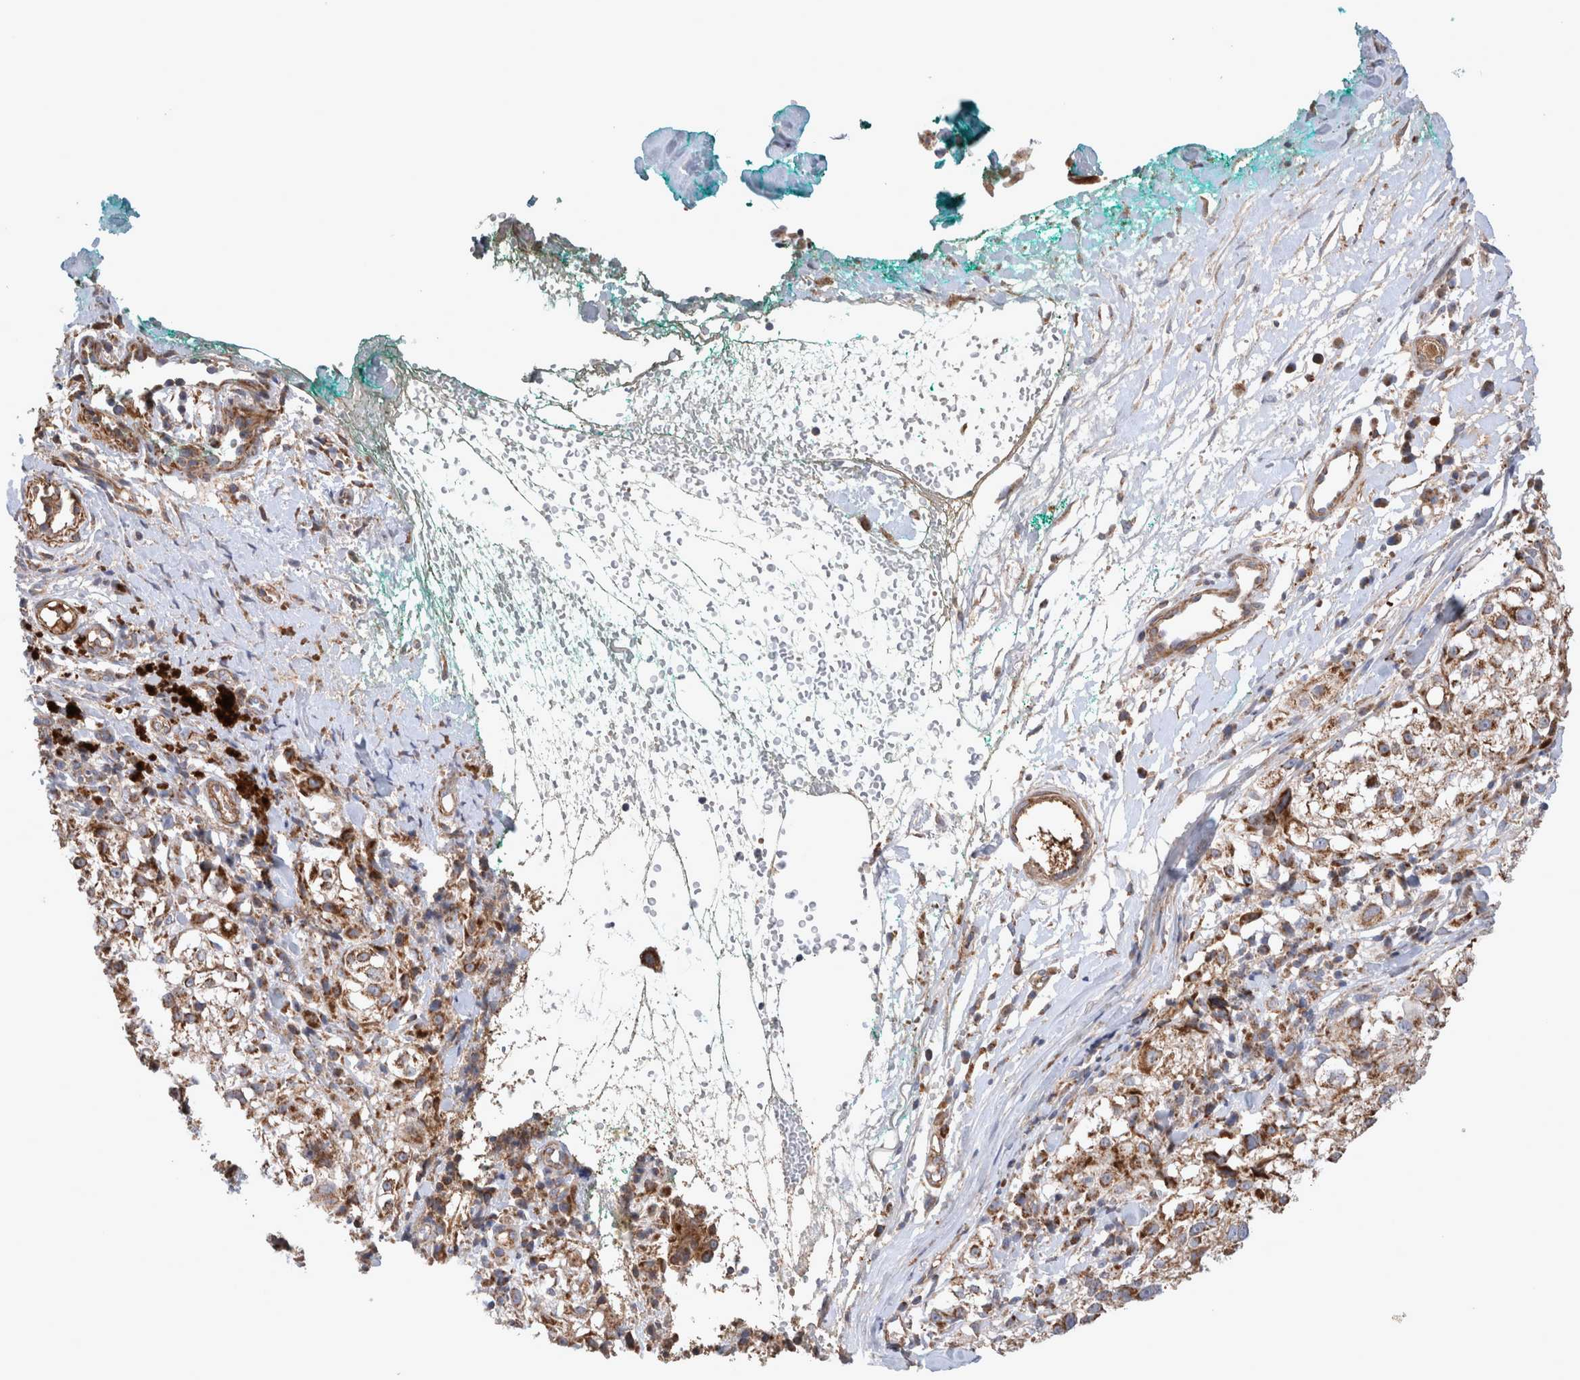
{"staining": {"intensity": "moderate", "quantity": ">75%", "location": "cytoplasmic/membranous"}, "tissue": "melanoma", "cell_type": "Tumor cells", "image_type": "cancer", "snomed": [{"axis": "morphology", "description": "Necrosis, NOS"}, {"axis": "morphology", "description": "Malignant melanoma, NOS"}, {"axis": "topography", "description": "Skin"}], "caption": "An image showing moderate cytoplasmic/membranous expression in about >75% of tumor cells in melanoma, as visualized by brown immunohistochemical staining.", "gene": "MRPS28", "patient": {"sex": "female", "age": 87}}